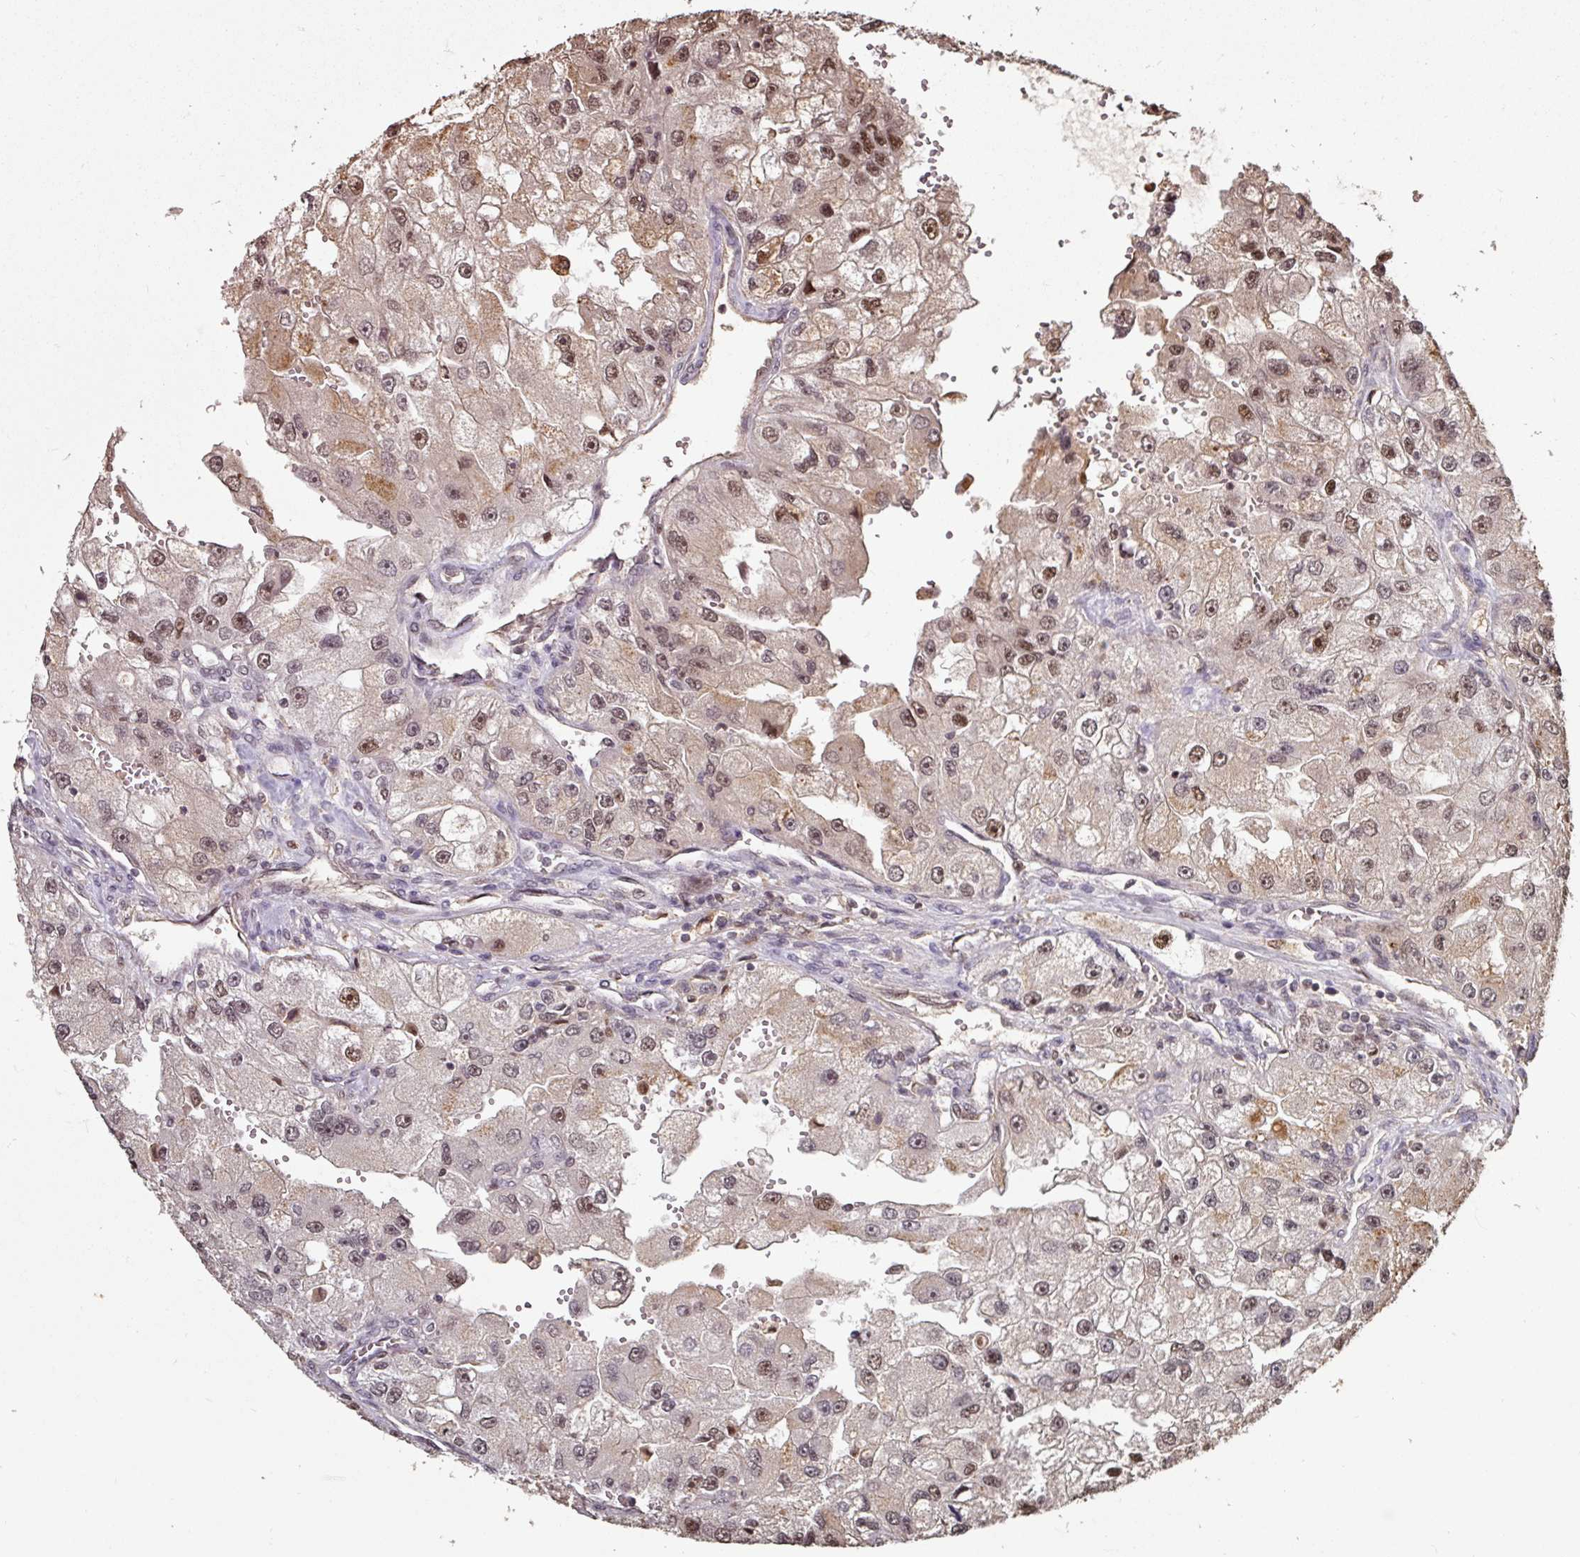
{"staining": {"intensity": "moderate", "quantity": ">75%", "location": "cytoplasmic/membranous,nuclear"}, "tissue": "renal cancer", "cell_type": "Tumor cells", "image_type": "cancer", "snomed": [{"axis": "morphology", "description": "Adenocarcinoma, NOS"}, {"axis": "topography", "description": "Kidney"}], "caption": "A medium amount of moderate cytoplasmic/membranous and nuclear positivity is present in about >75% of tumor cells in renal cancer (adenocarcinoma) tissue. The staining was performed using DAB to visualize the protein expression in brown, while the nuclei were stained in blue with hematoxylin (Magnification: 20x).", "gene": "POLD1", "patient": {"sex": "male", "age": 63}}